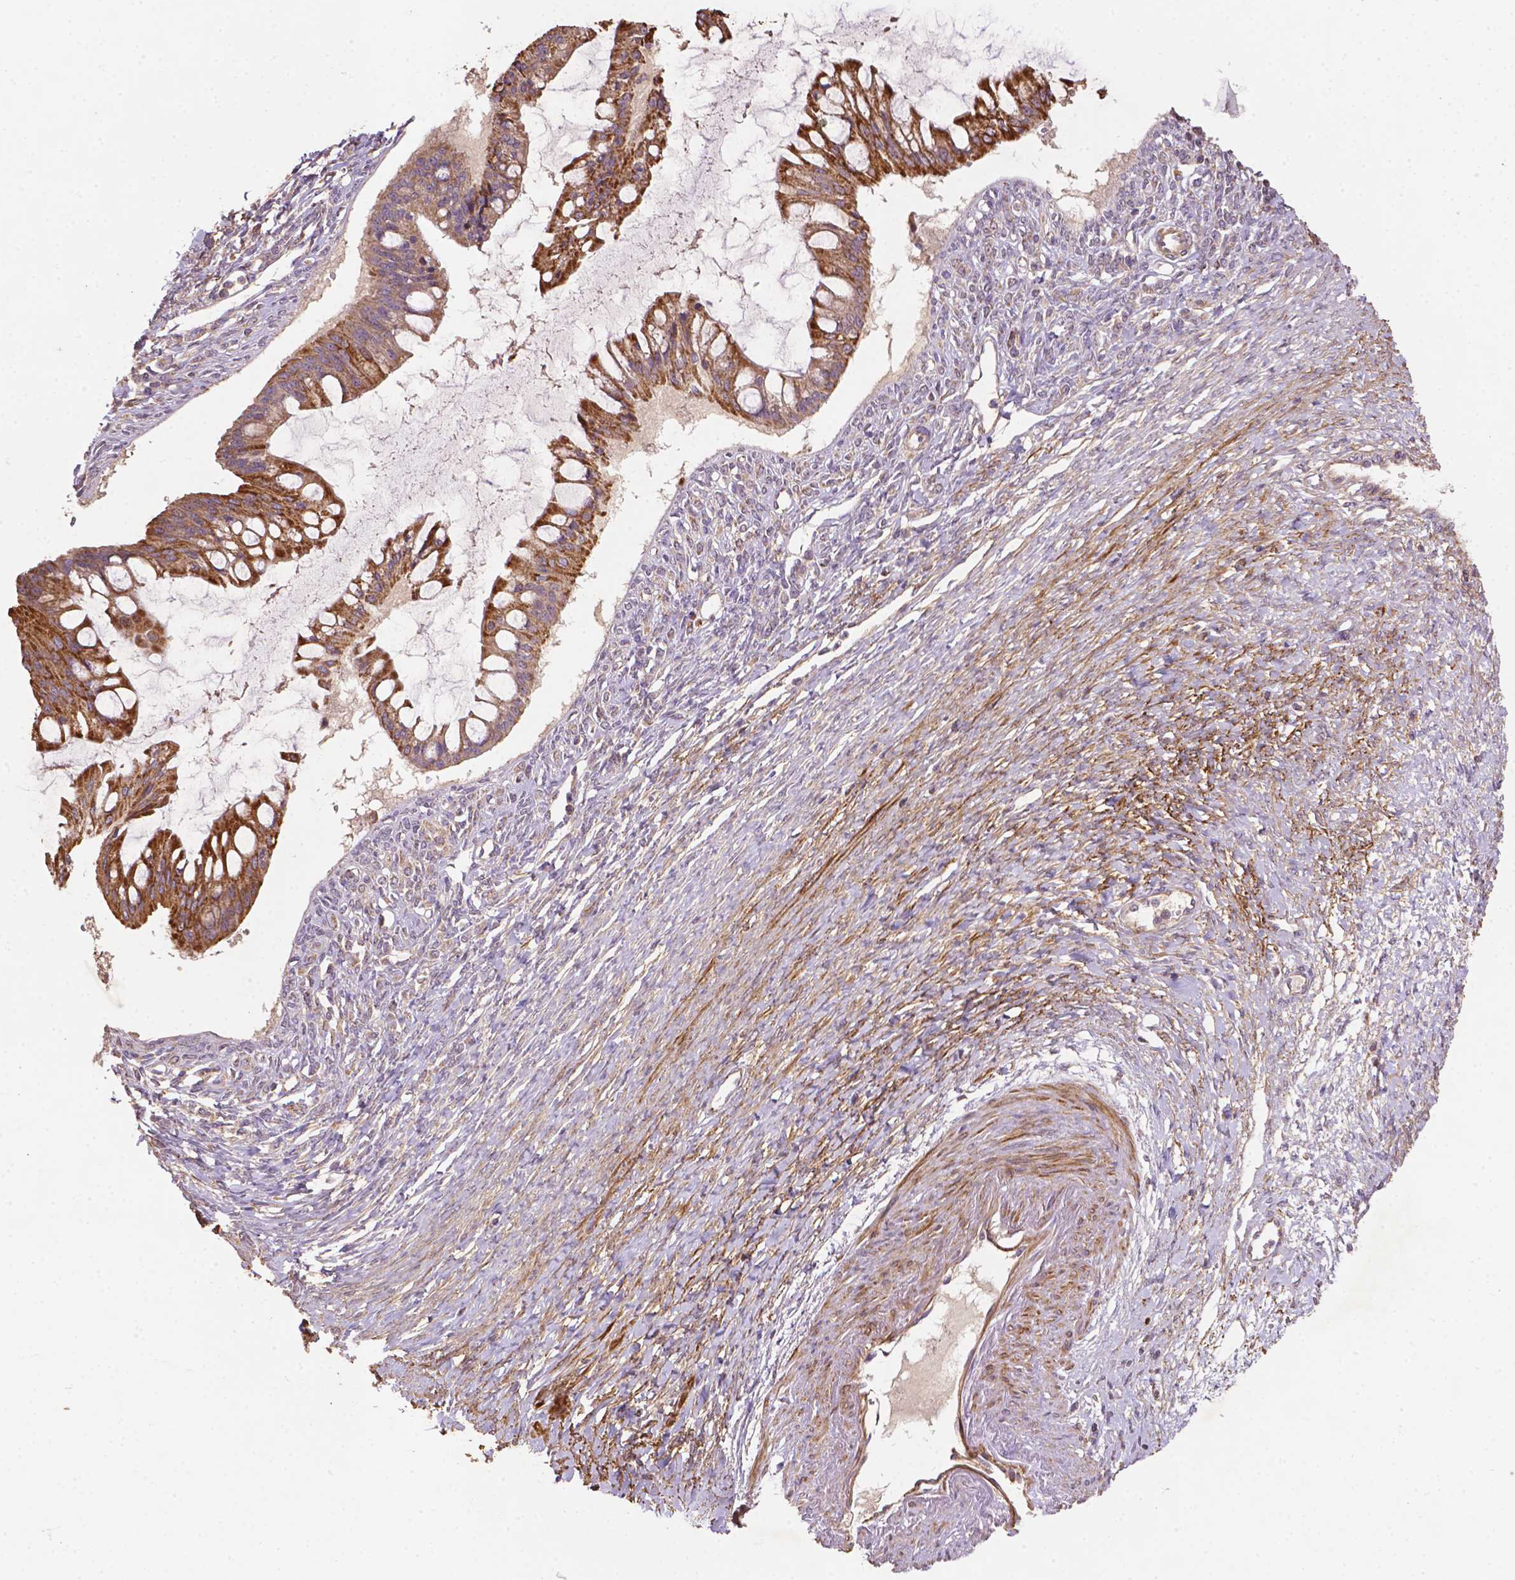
{"staining": {"intensity": "moderate", "quantity": ">75%", "location": "cytoplasmic/membranous"}, "tissue": "ovarian cancer", "cell_type": "Tumor cells", "image_type": "cancer", "snomed": [{"axis": "morphology", "description": "Cystadenocarcinoma, mucinous, NOS"}, {"axis": "topography", "description": "Ovary"}], "caption": "A photomicrograph of human ovarian cancer (mucinous cystadenocarcinoma) stained for a protein shows moderate cytoplasmic/membranous brown staining in tumor cells. (Brightfield microscopy of DAB IHC at high magnification).", "gene": "LRR1", "patient": {"sex": "female", "age": 73}}